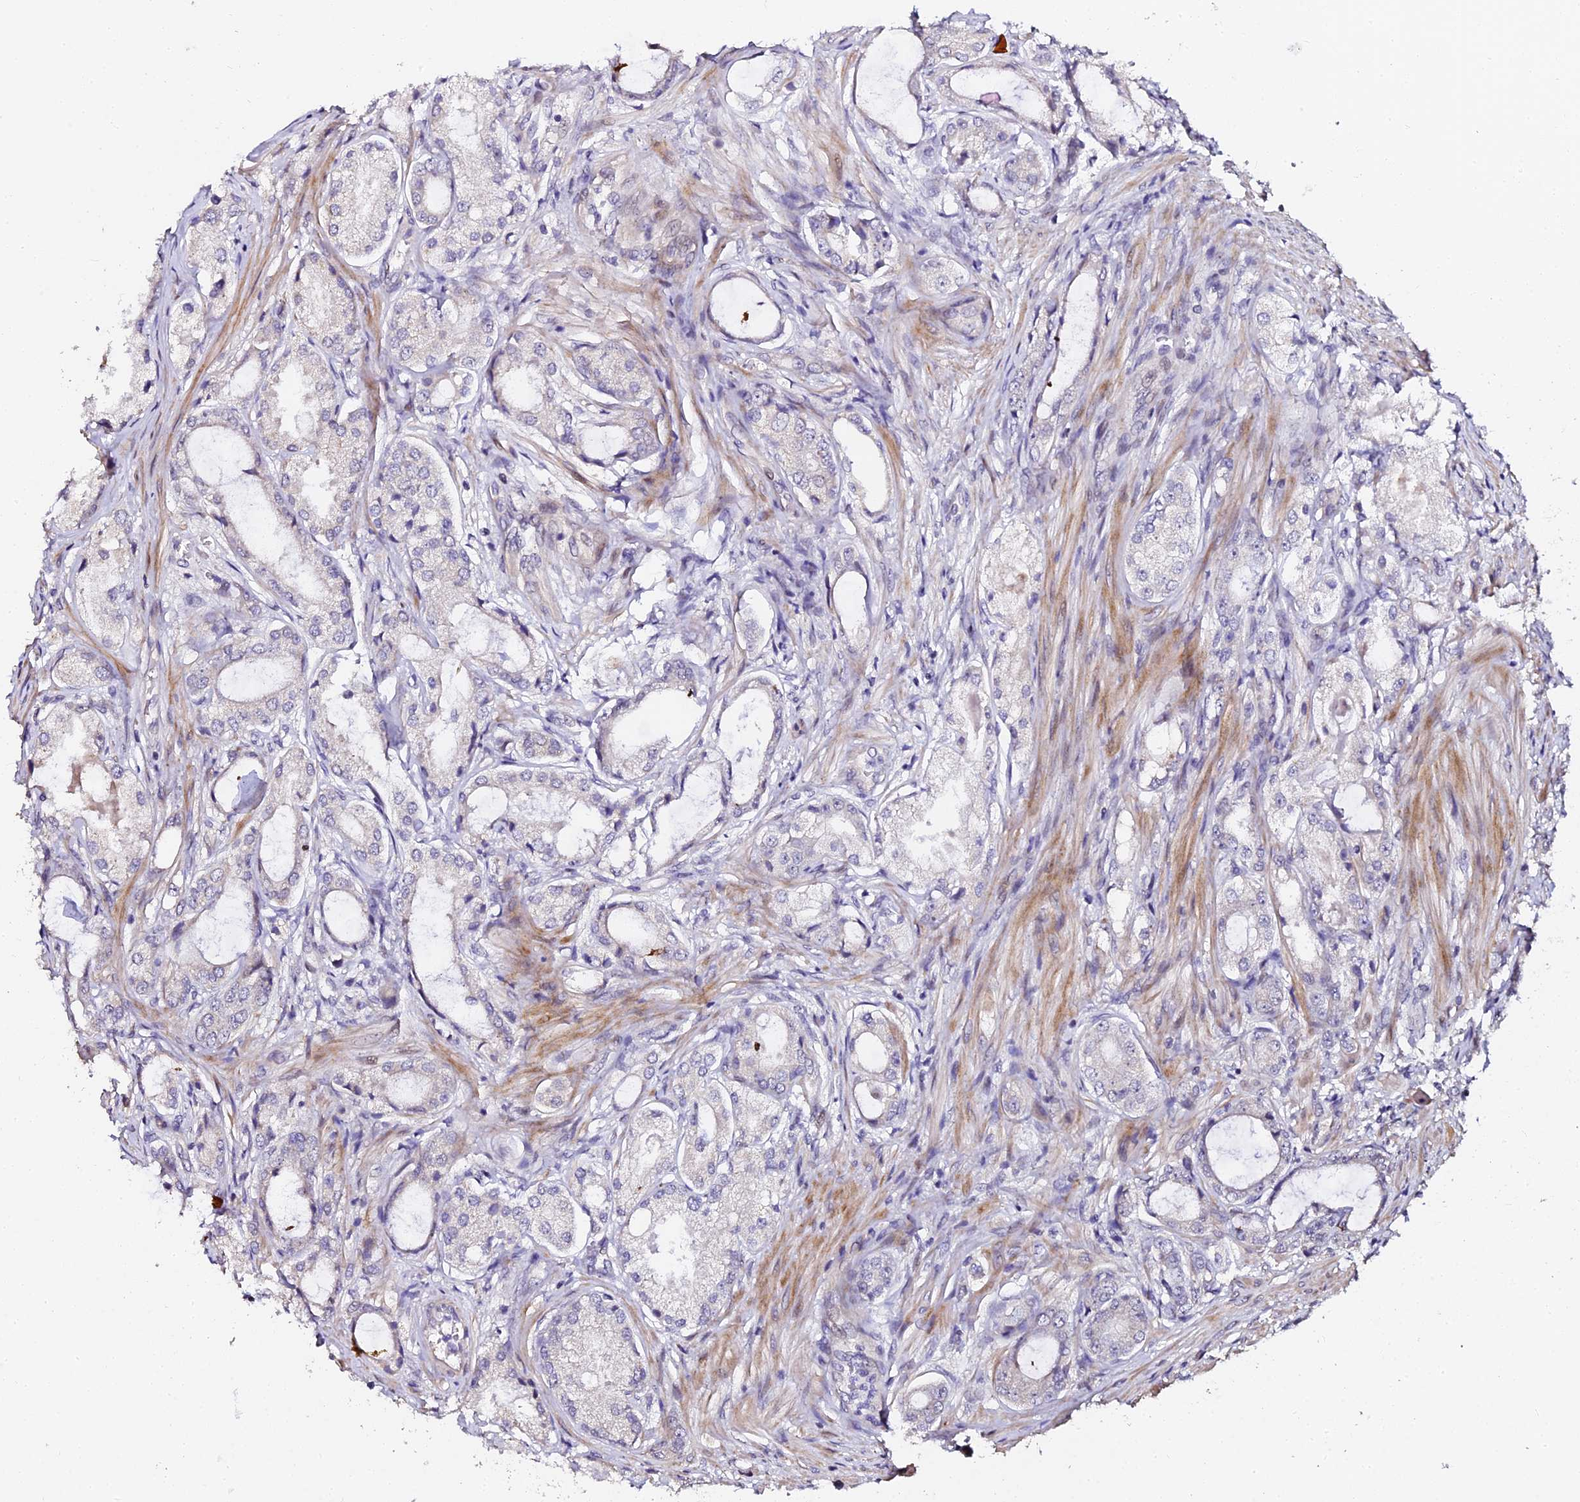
{"staining": {"intensity": "negative", "quantity": "none", "location": "none"}, "tissue": "prostate cancer", "cell_type": "Tumor cells", "image_type": "cancer", "snomed": [{"axis": "morphology", "description": "Adenocarcinoma, Low grade"}, {"axis": "topography", "description": "Prostate"}], "caption": "This photomicrograph is of adenocarcinoma (low-grade) (prostate) stained with immunohistochemistry (IHC) to label a protein in brown with the nuclei are counter-stained blue. There is no expression in tumor cells.", "gene": "GPN3", "patient": {"sex": "male", "age": 68}}